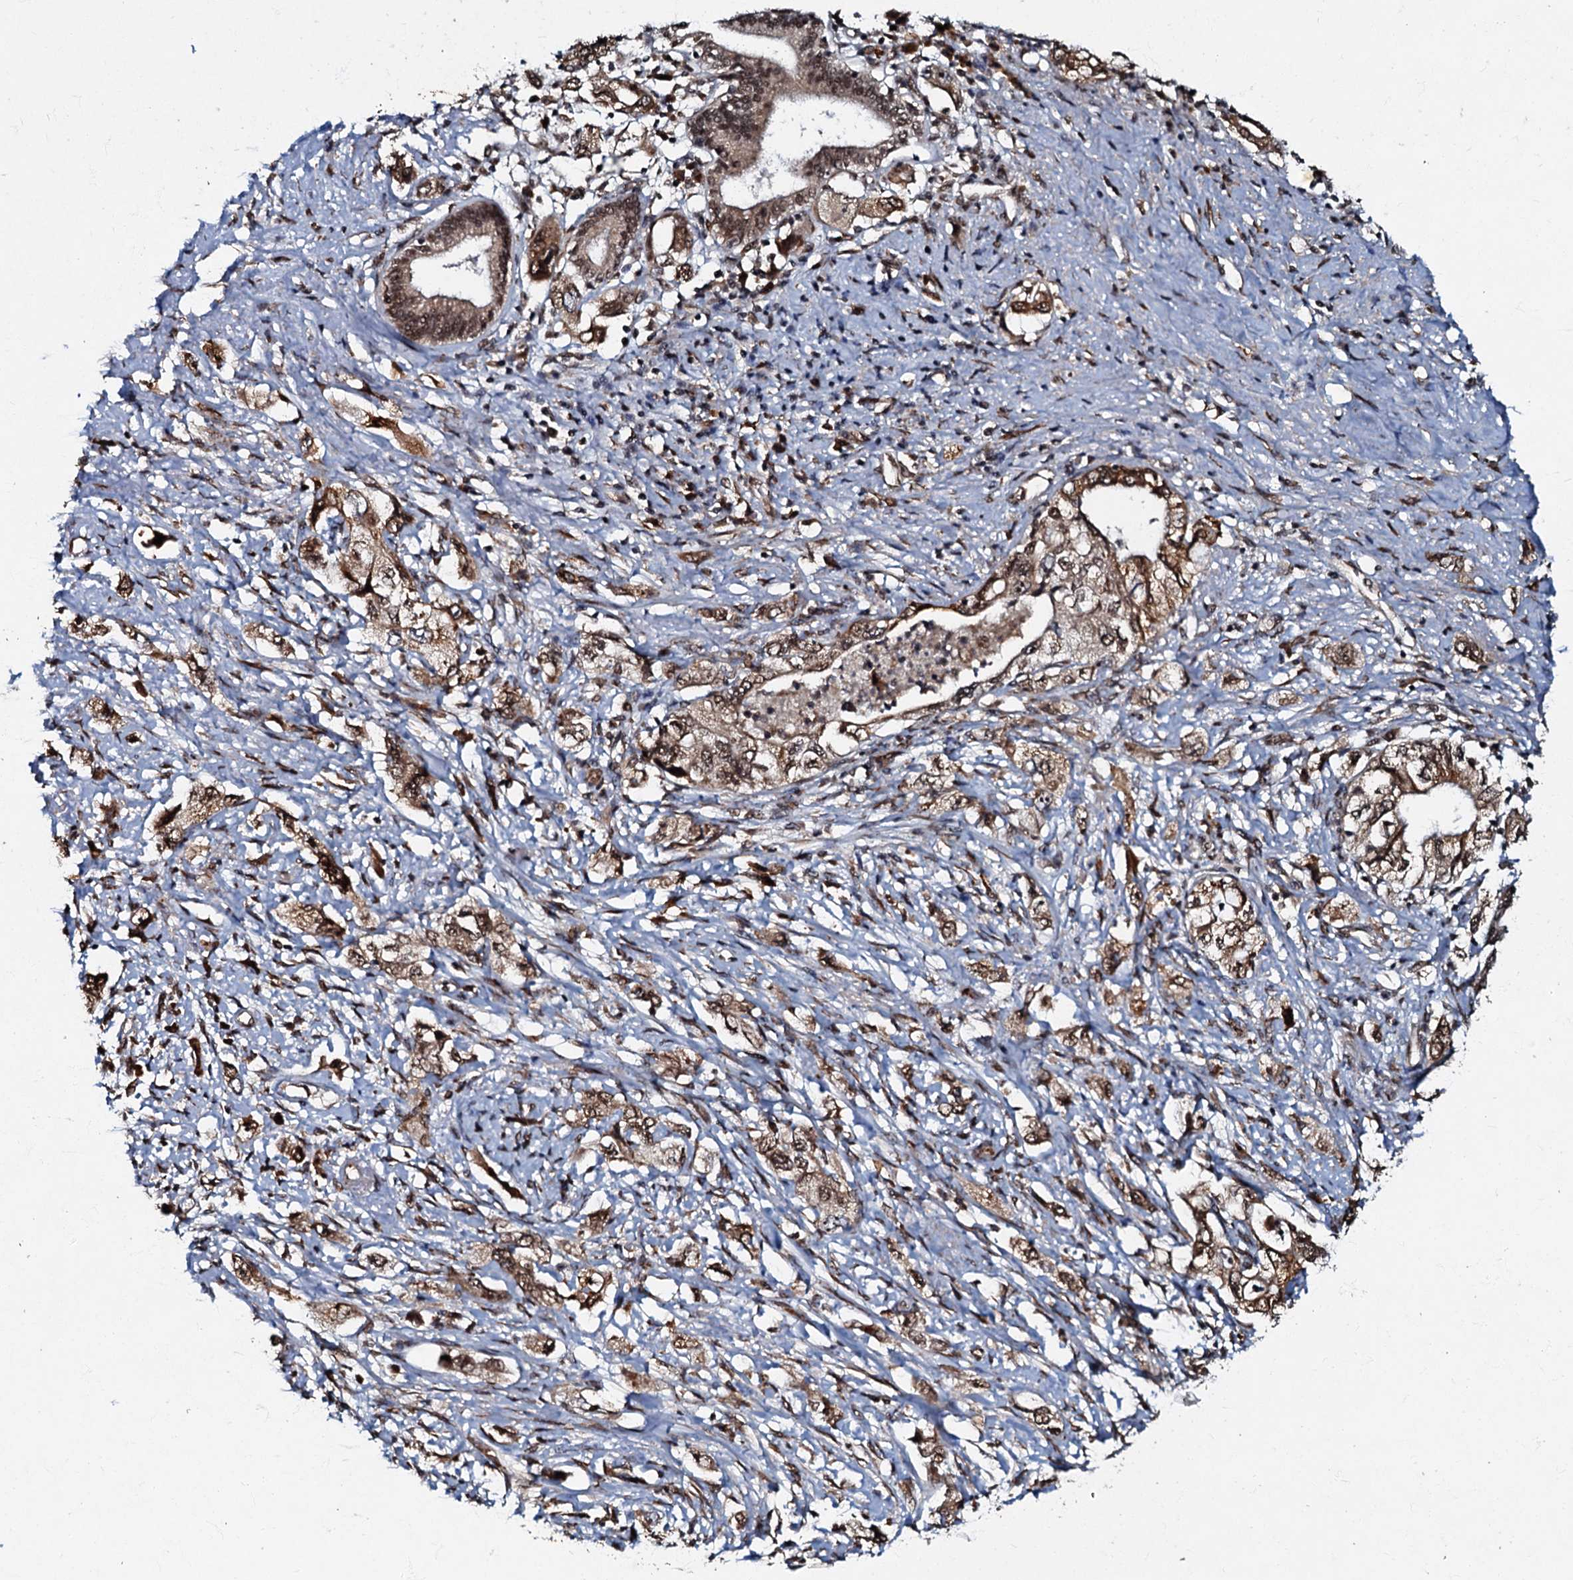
{"staining": {"intensity": "moderate", "quantity": ">75%", "location": "cytoplasmic/membranous,nuclear"}, "tissue": "pancreatic cancer", "cell_type": "Tumor cells", "image_type": "cancer", "snomed": [{"axis": "morphology", "description": "Adenocarcinoma, NOS"}, {"axis": "topography", "description": "Pancreas"}], "caption": "IHC micrograph of human pancreatic cancer stained for a protein (brown), which reveals medium levels of moderate cytoplasmic/membranous and nuclear expression in about >75% of tumor cells.", "gene": "C18orf32", "patient": {"sex": "female", "age": 73}}